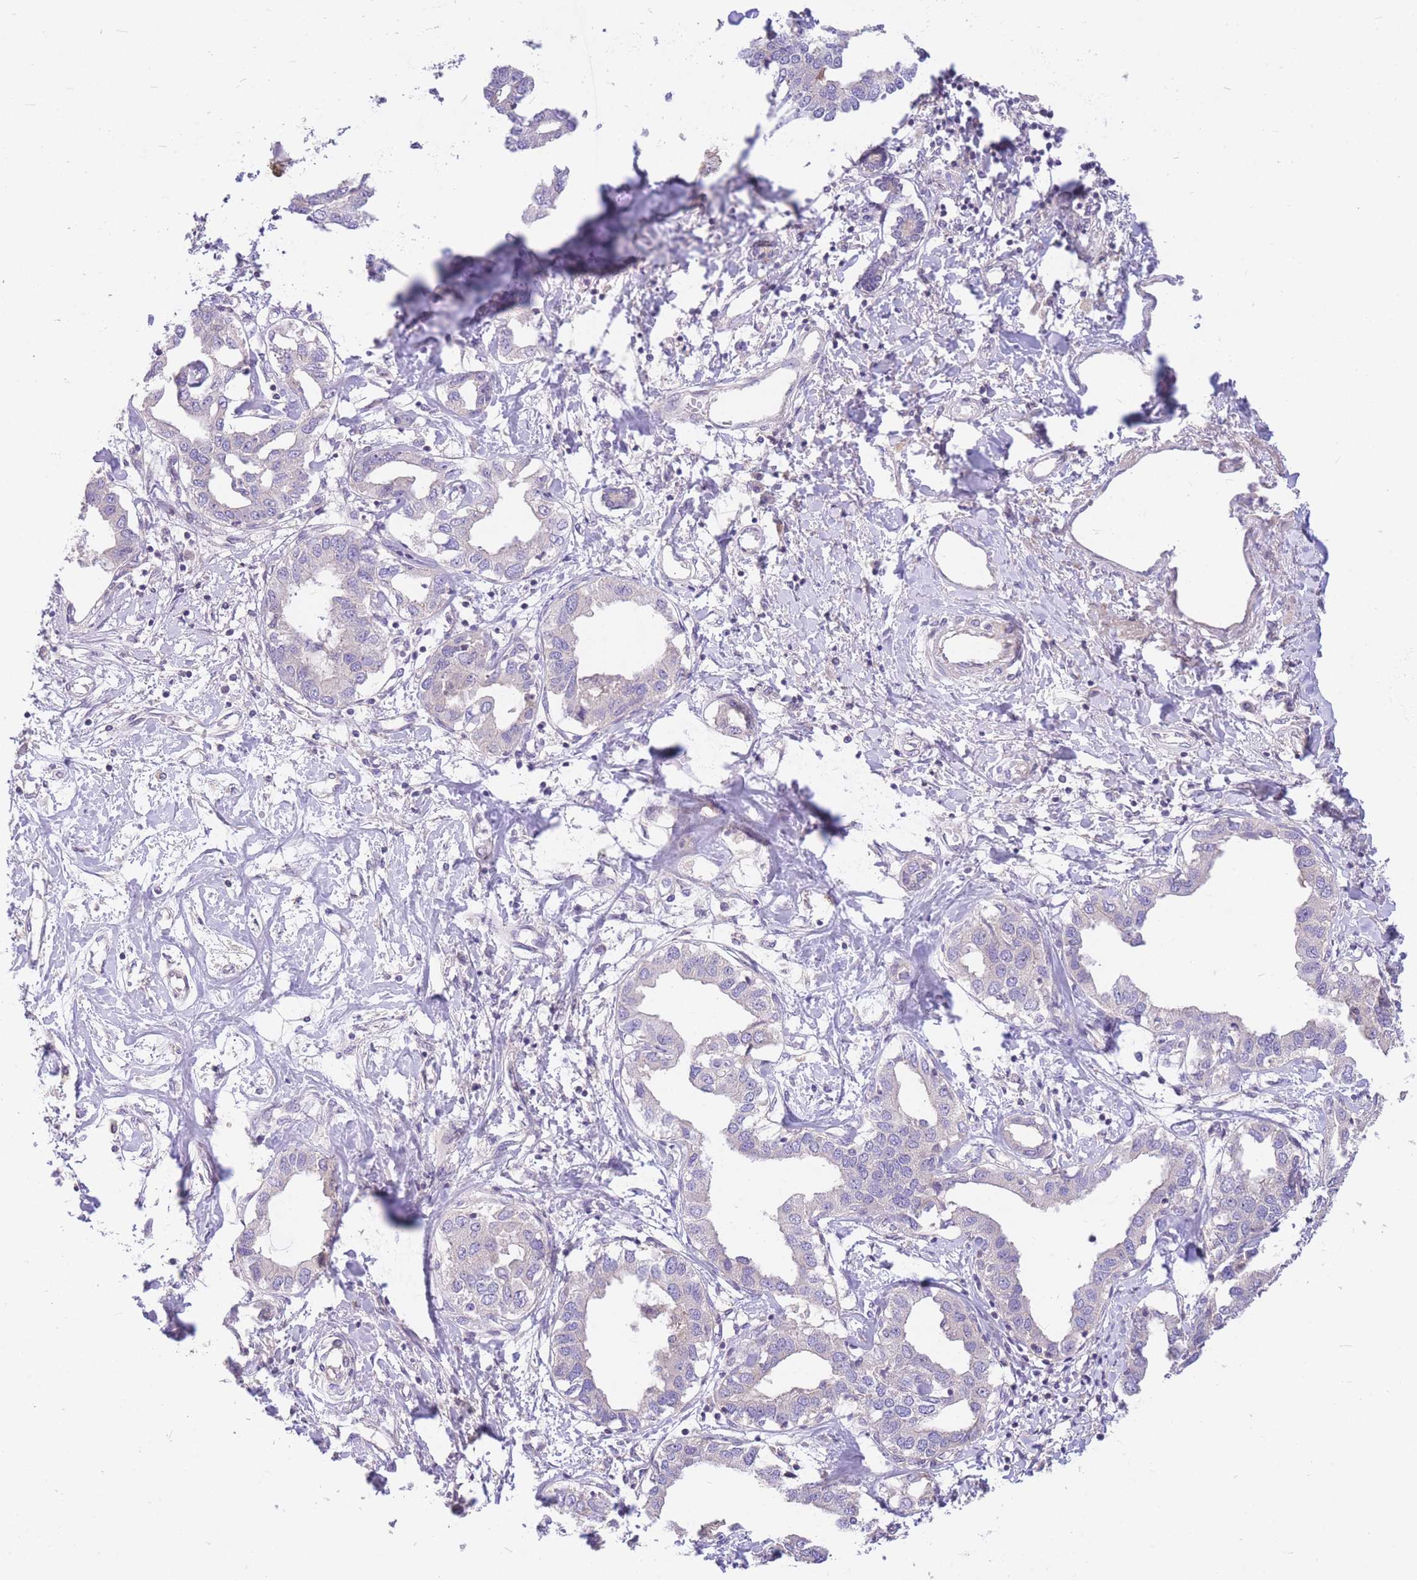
{"staining": {"intensity": "negative", "quantity": "none", "location": "none"}, "tissue": "liver cancer", "cell_type": "Tumor cells", "image_type": "cancer", "snomed": [{"axis": "morphology", "description": "Cholangiocarcinoma"}, {"axis": "topography", "description": "Liver"}], "caption": "Immunohistochemistry (IHC) image of liver cancer (cholangiocarcinoma) stained for a protein (brown), which reveals no positivity in tumor cells.", "gene": "OR5T1", "patient": {"sex": "male", "age": 59}}